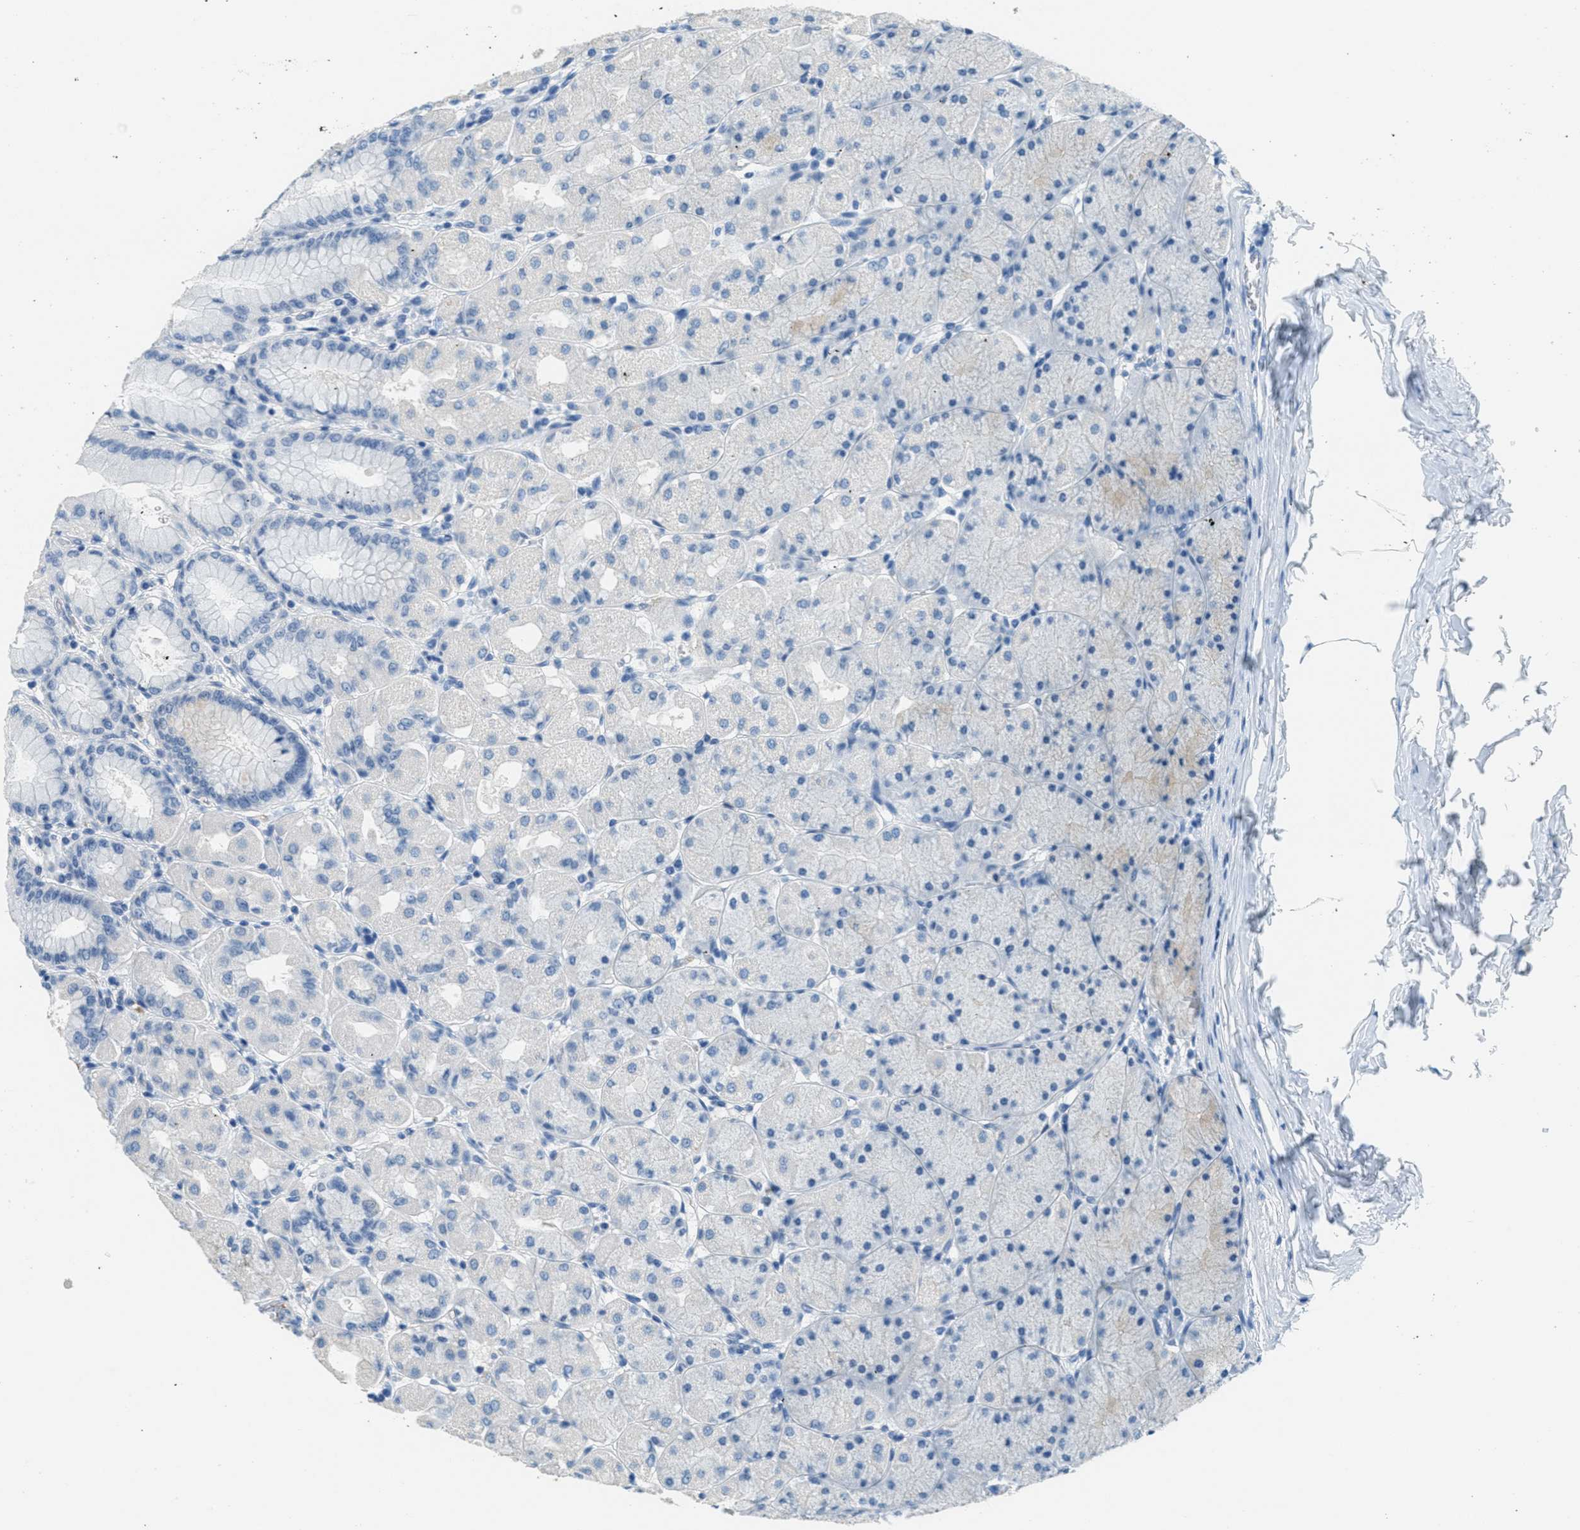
{"staining": {"intensity": "negative", "quantity": "none", "location": "none"}, "tissue": "stomach", "cell_type": "Glandular cells", "image_type": "normal", "snomed": [{"axis": "morphology", "description": "Normal tissue, NOS"}, {"axis": "topography", "description": "Stomach, upper"}], "caption": "Immunohistochemical staining of unremarkable stomach shows no significant positivity in glandular cells.", "gene": "A2M", "patient": {"sex": "female", "age": 56}}